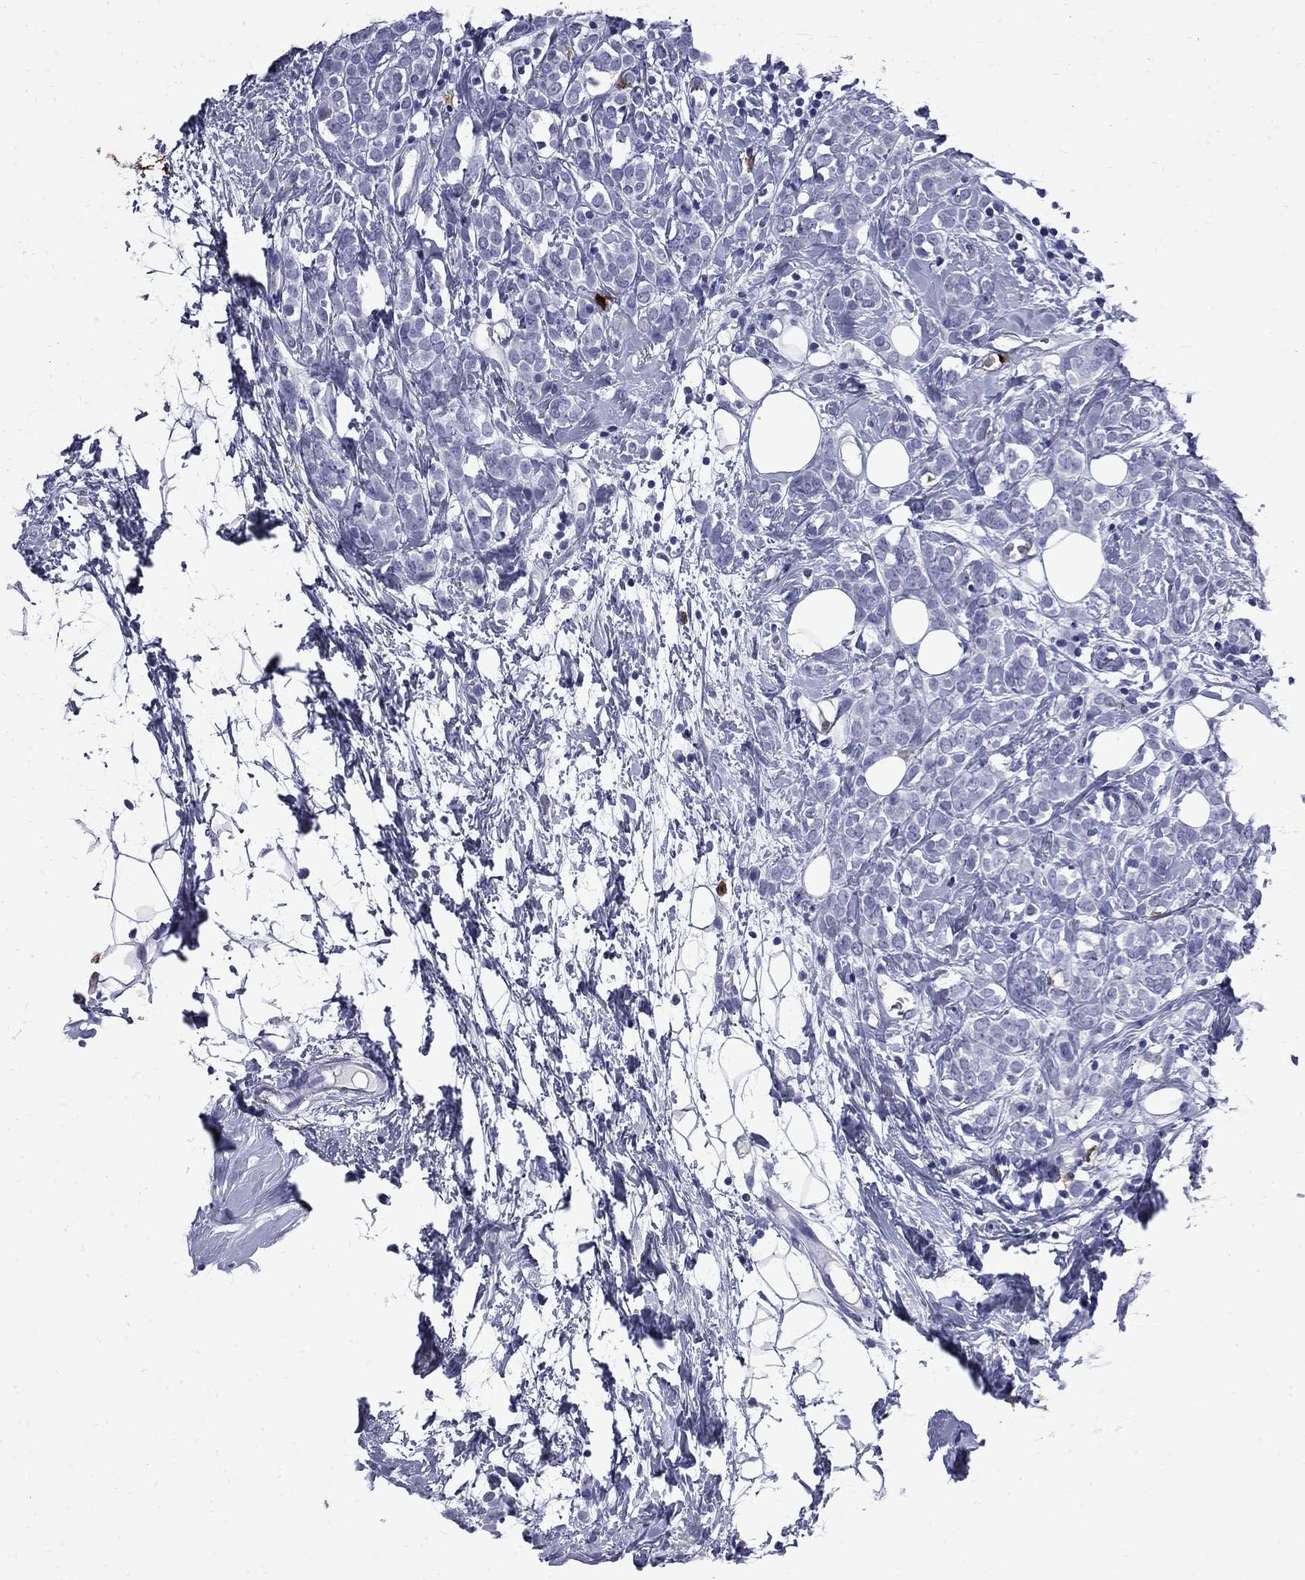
{"staining": {"intensity": "negative", "quantity": "none", "location": "none"}, "tissue": "breast cancer", "cell_type": "Tumor cells", "image_type": "cancer", "snomed": [{"axis": "morphology", "description": "Lobular carcinoma"}, {"axis": "topography", "description": "Breast"}], "caption": "A micrograph of human lobular carcinoma (breast) is negative for staining in tumor cells.", "gene": "TRIM29", "patient": {"sex": "female", "age": 49}}